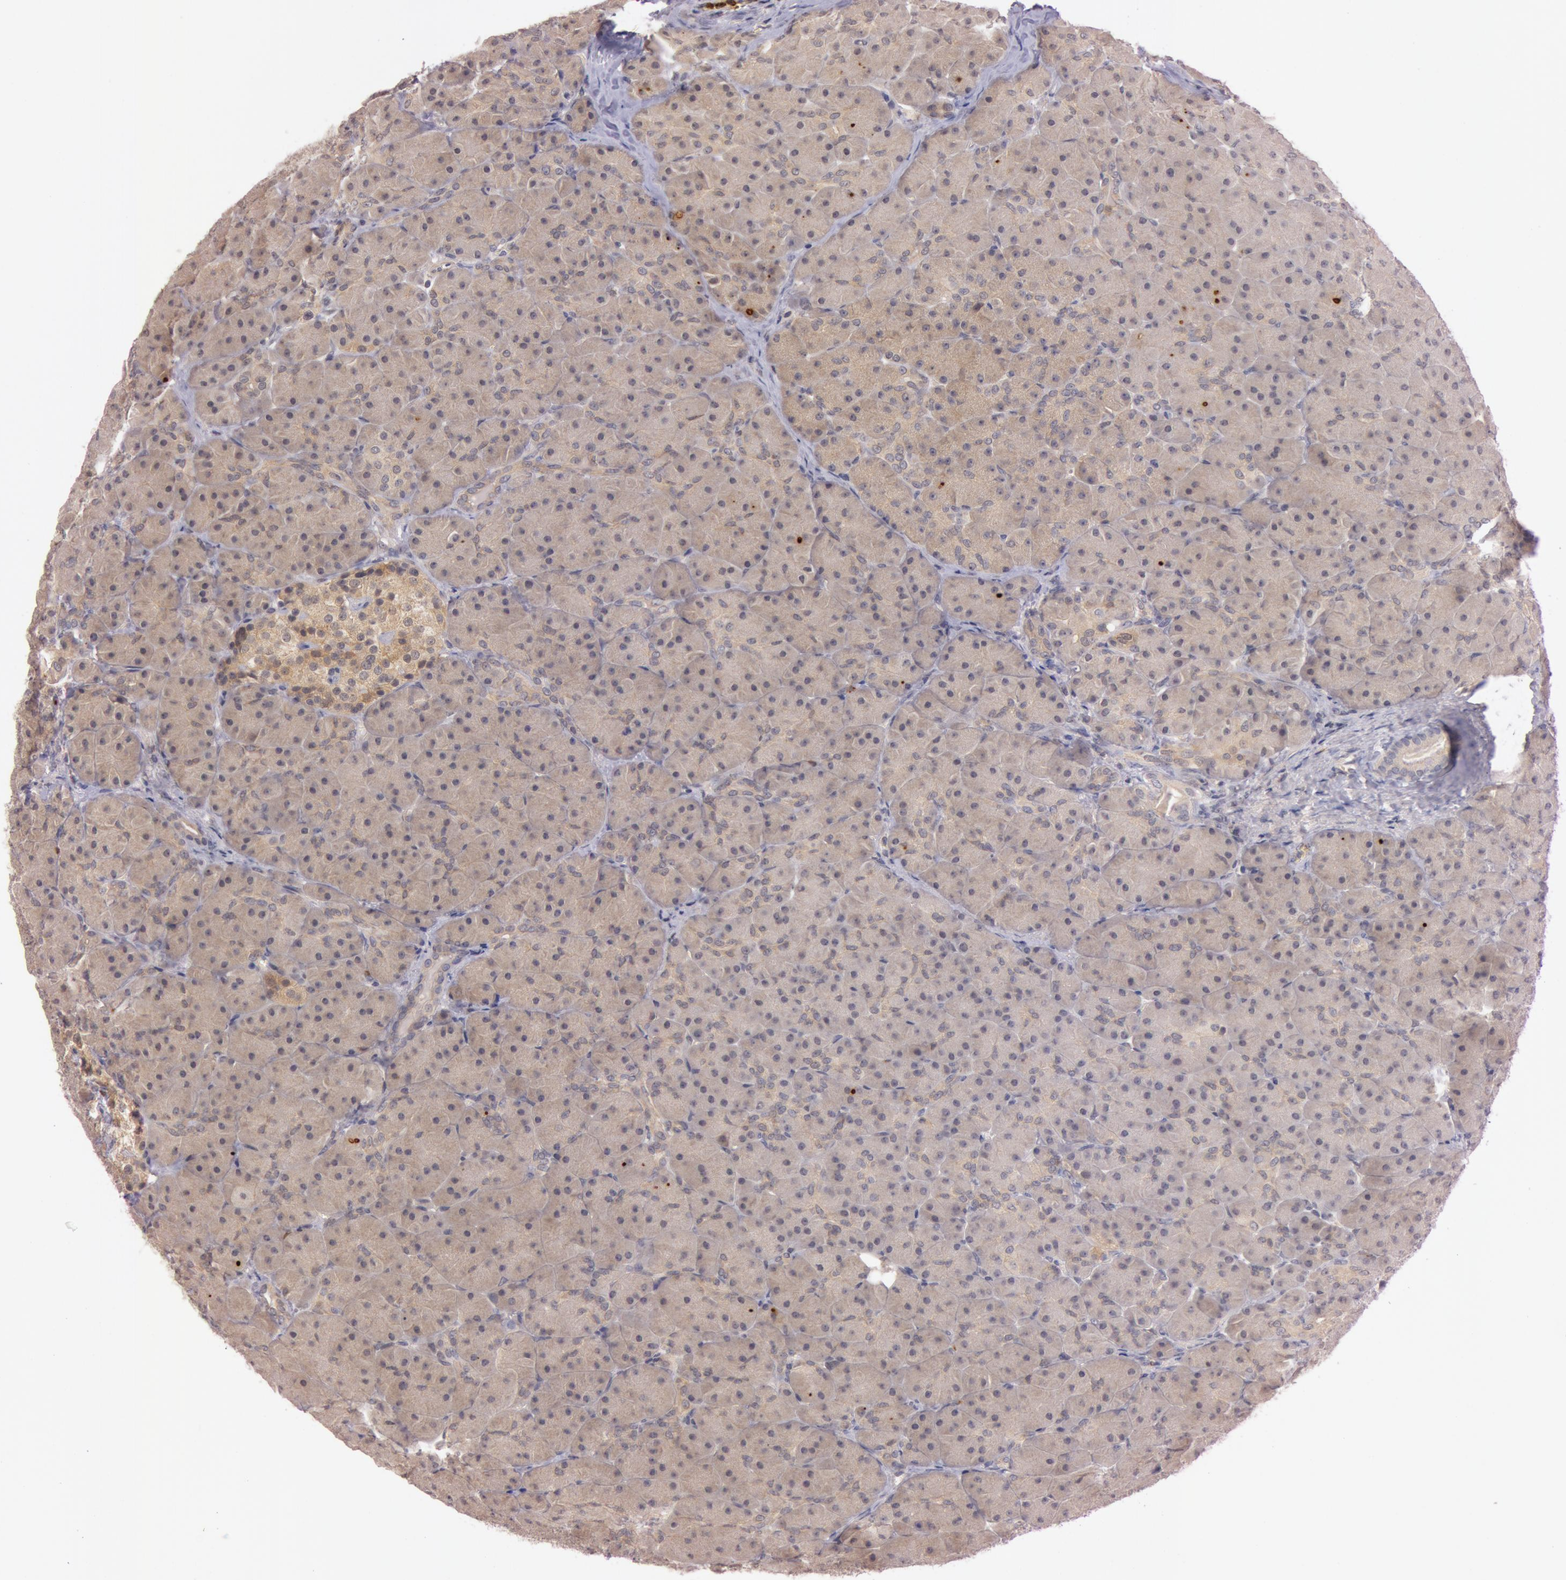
{"staining": {"intensity": "weak", "quantity": ">75%", "location": "cytoplasmic/membranous"}, "tissue": "pancreas", "cell_type": "Exocrine glandular cells", "image_type": "normal", "snomed": [{"axis": "morphology", "description": "Normal tissue, NOS"}, {"axis": "topography", "description": "Pancreas"}], "caption": "Immunohistochemical staining of normal pancreas shows >75% levels of weak cytoplasmic/membranous protein staining in approximately >75% of exocrine glandular cells.", "gene": "ATG2B", "patient": {"sex": "male", "age": 66}}